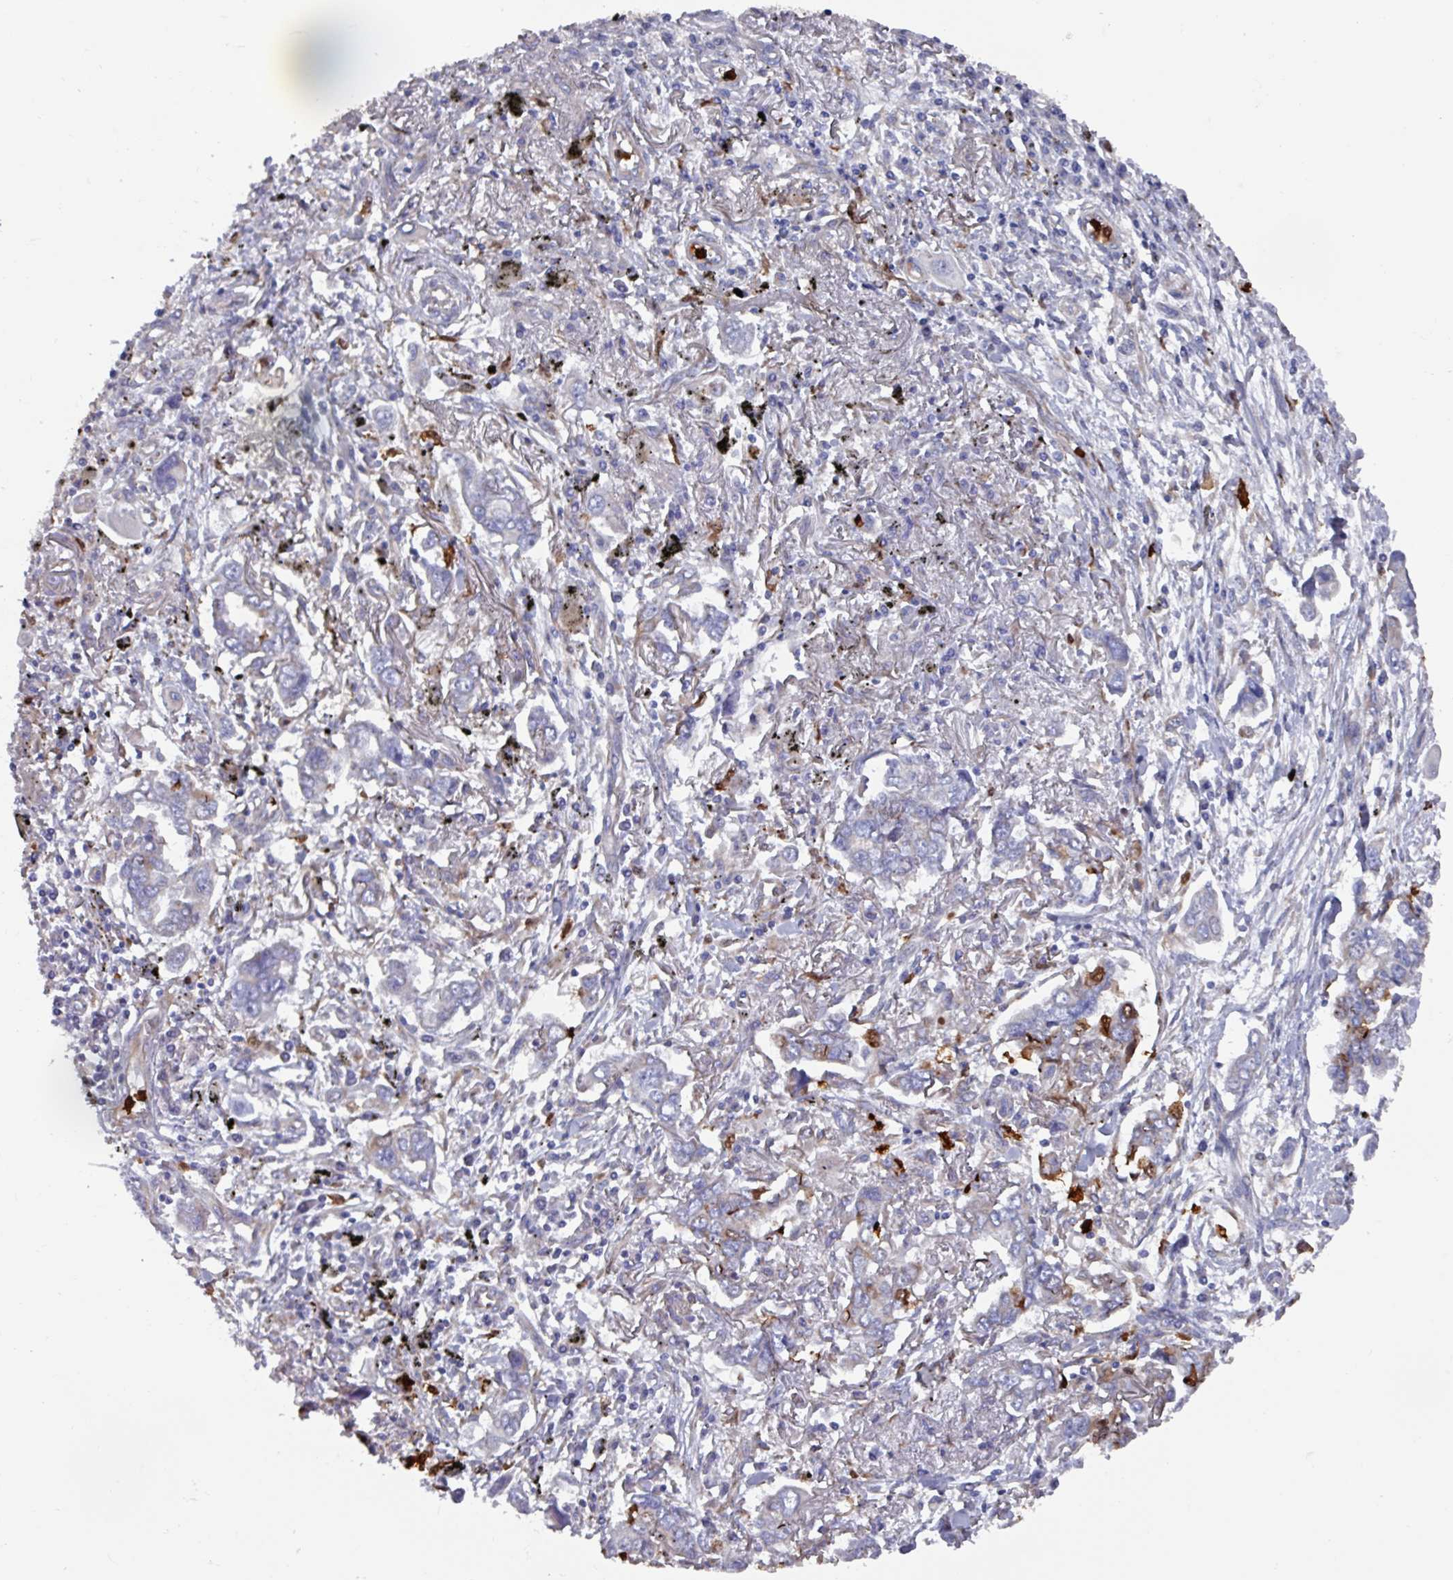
{"staining": {"intensity": "weak", "quantity": "<25%", "location": "cytoplasmic/membranous"}, "tissue": "lung cancer", "cell_type": "Tumor cells", "image_type": "cancer", "snomed": [{"axis": "morphology", "description": "Adenocarcinoma, NOS"}, {"axis": "topography", "description": "Lung"}], "caption": "Tumor cells show no significant protein staining in lung cancer (adenocarcinoma).", "gene": "UQCC2", "patient": {"sex": "male", "age": 76}}